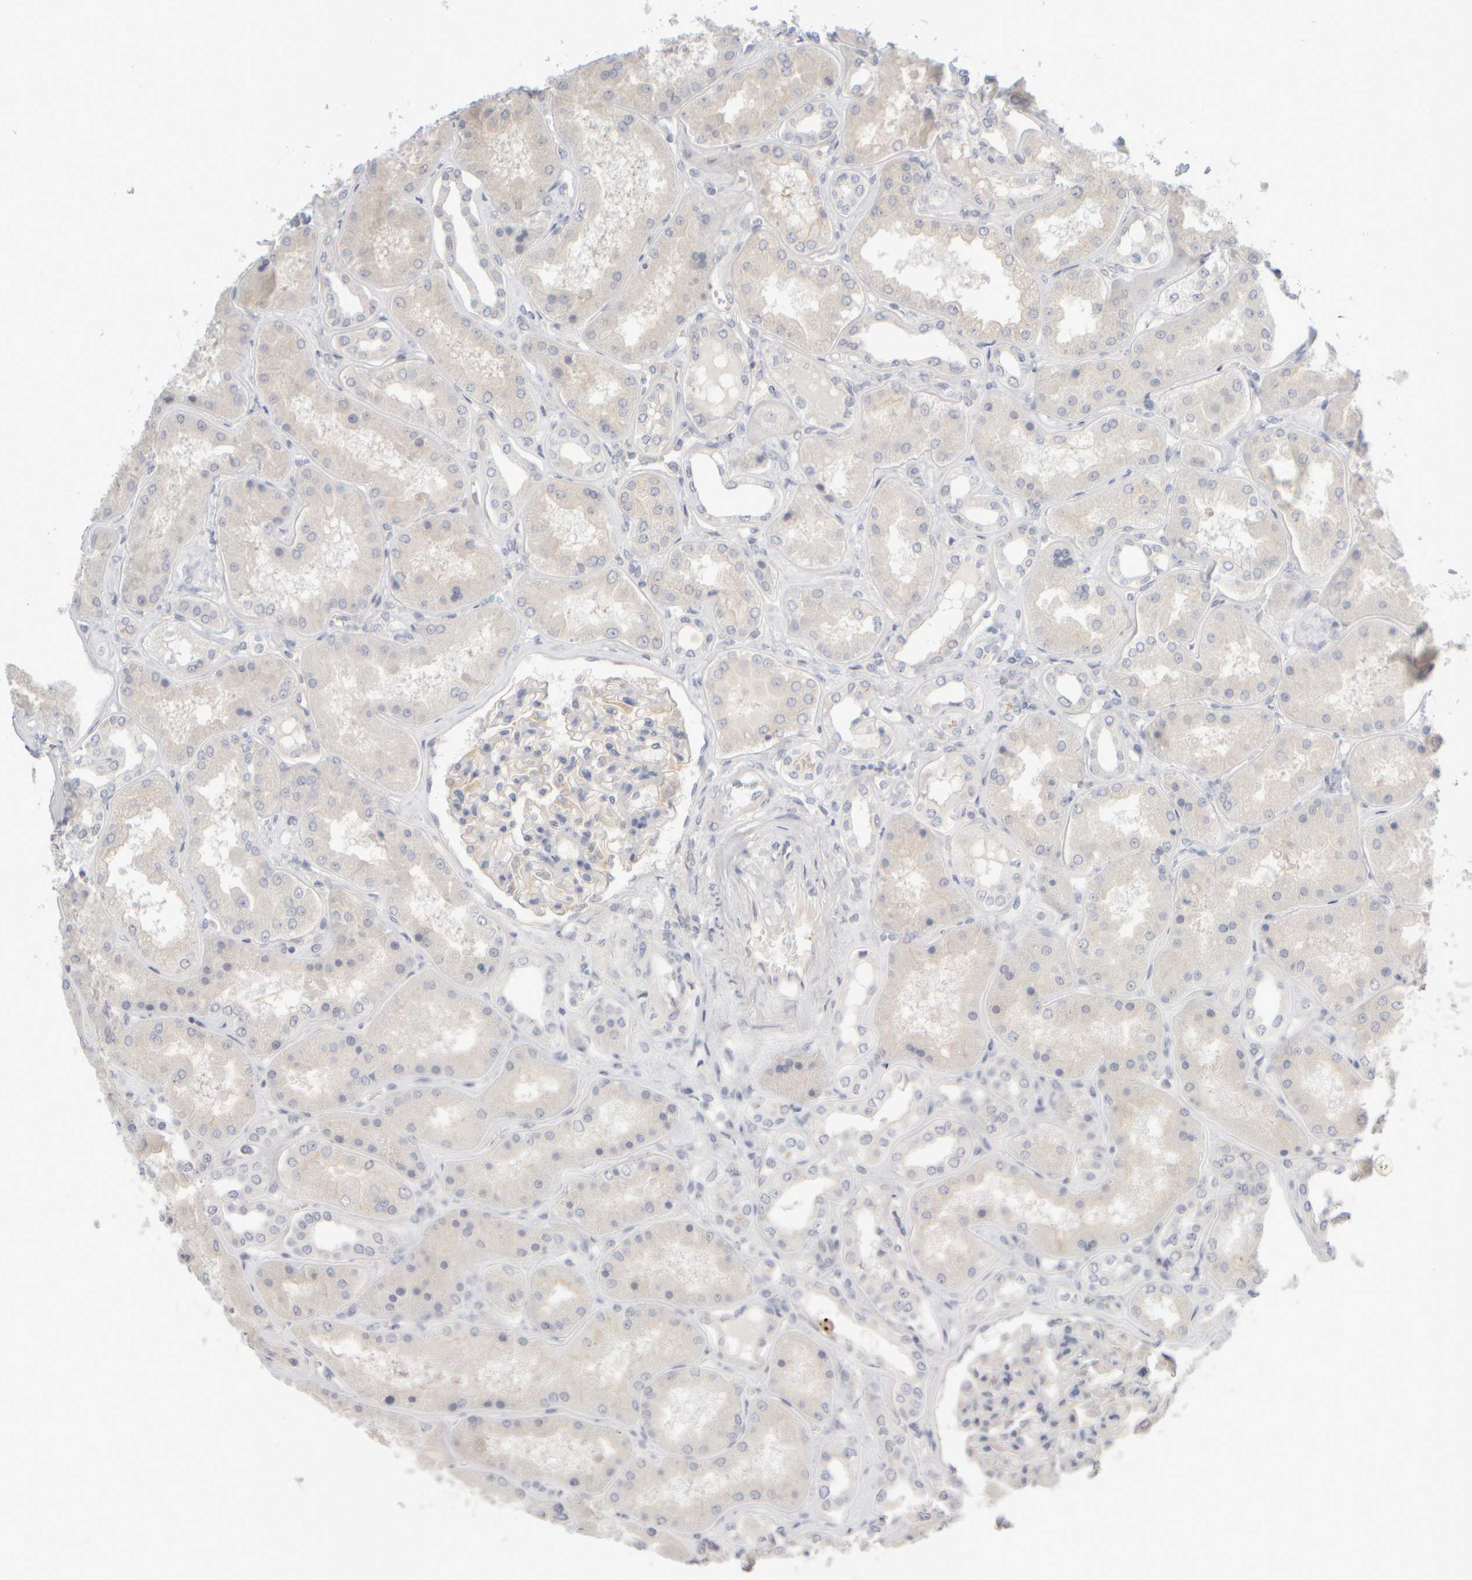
{"staining": {"intensity": "weak", "quantity": "25%-75%", "location": "cytoplasmic/membranous"}, "tissue": "kidney", "cell_type": "Cells in glomeruli", "image_type": "normal", "snomed": [{"axis": "morphology", "description": "Normal tissue, NOS"}, {"axis": "topography", "description": "Kidney"}], "caption": "Cells in glomeruli display low levels of weak cytoplasmic/membranous expression in about 25%-75% of cells in unremarkable human kidney.", "gene": "GOPC", "patient": {"sex": "female", "age": 56}}